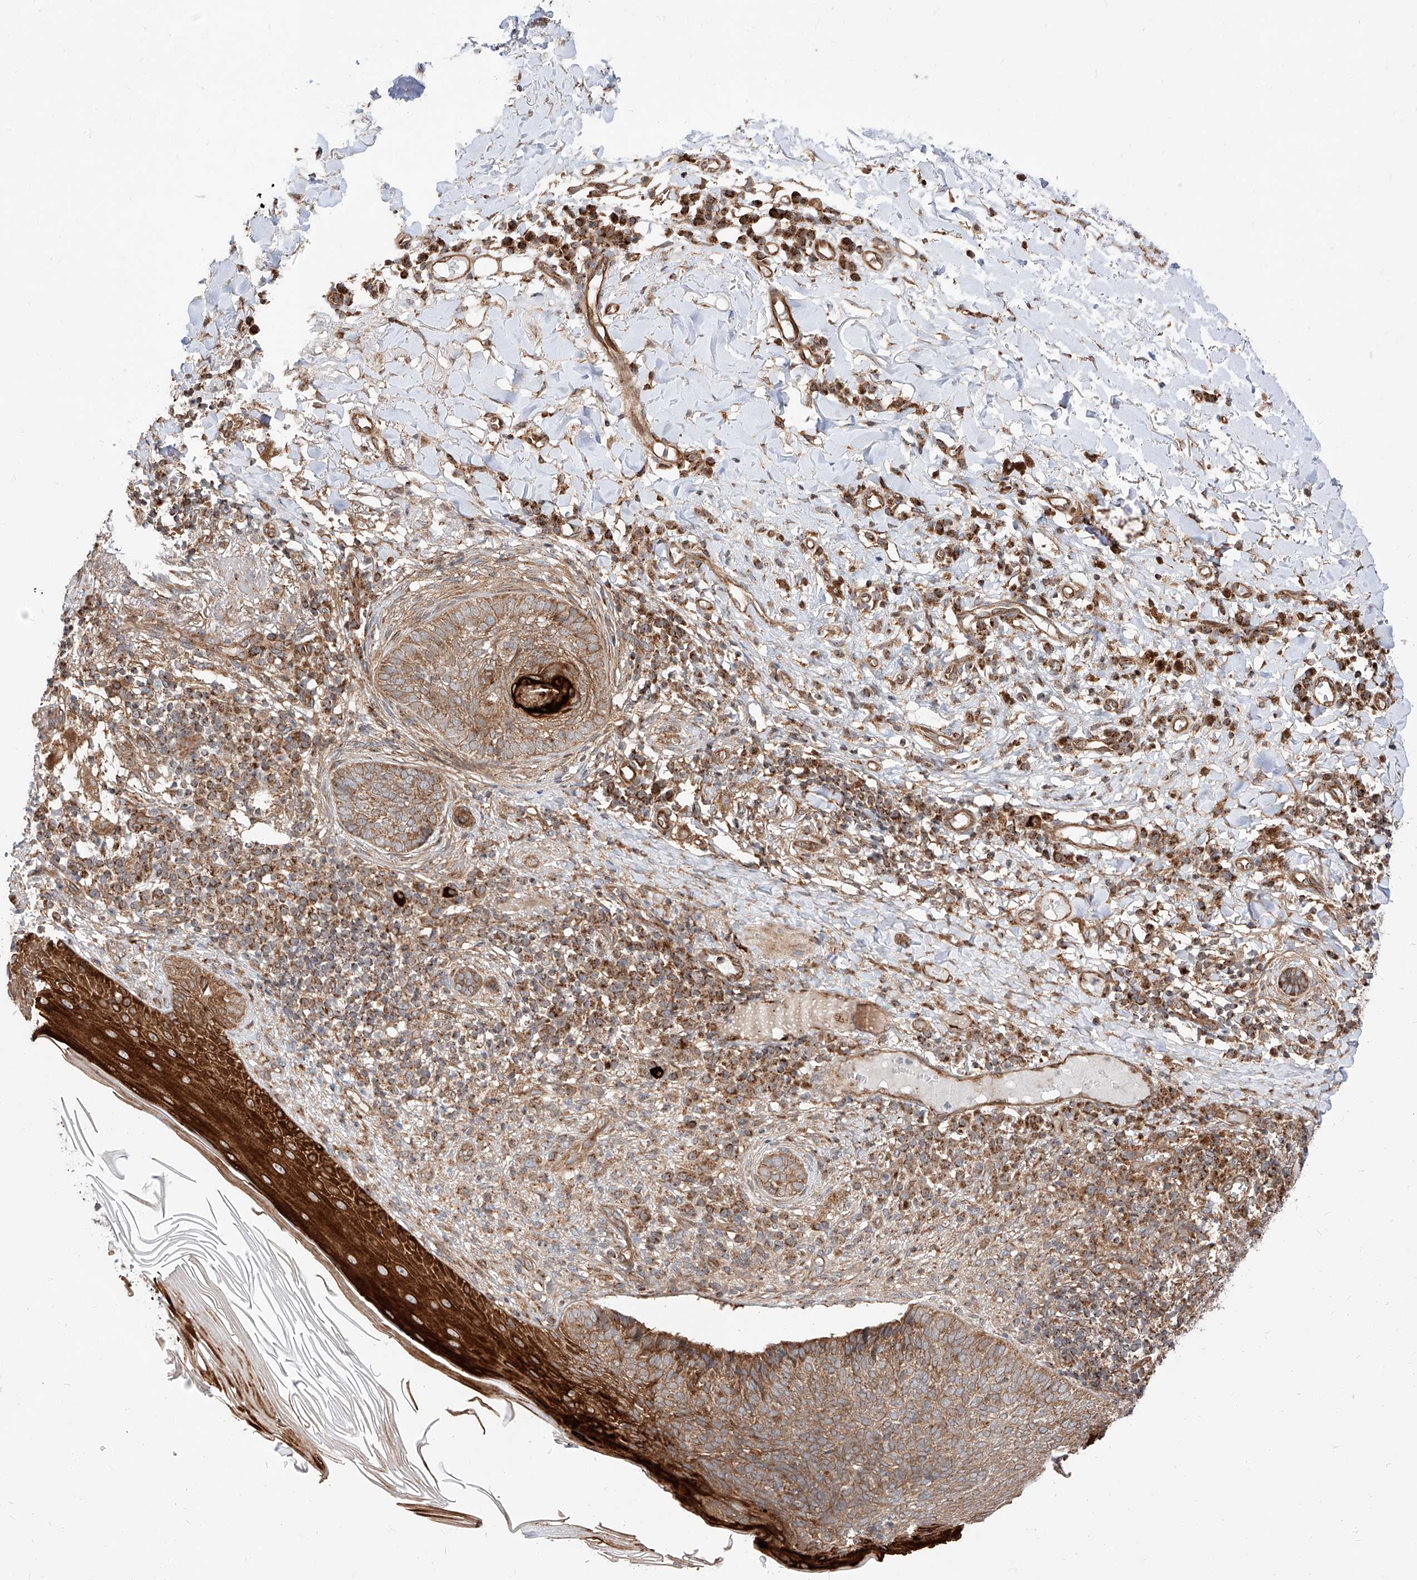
{"staining": {"intensity": "moderate", "quantity": ">75%", "location": "cytoplasmic/membranous"}, "tissue": "skin cancer", "cell_type": "Tumor cells", "image_type": "cancer", "snomed": [{"axis": "morphology", "description": "Basal cell carcinoma"}, {"axis": "topography", "description": "Skin"}], "caption": "Human skin cancer (basal cell carcinoma) stained with a protein marker demonstrates moderate staining in tumor cells.", "gene": "ISCA2", "patient": {"sex": "male", "age": 85}}